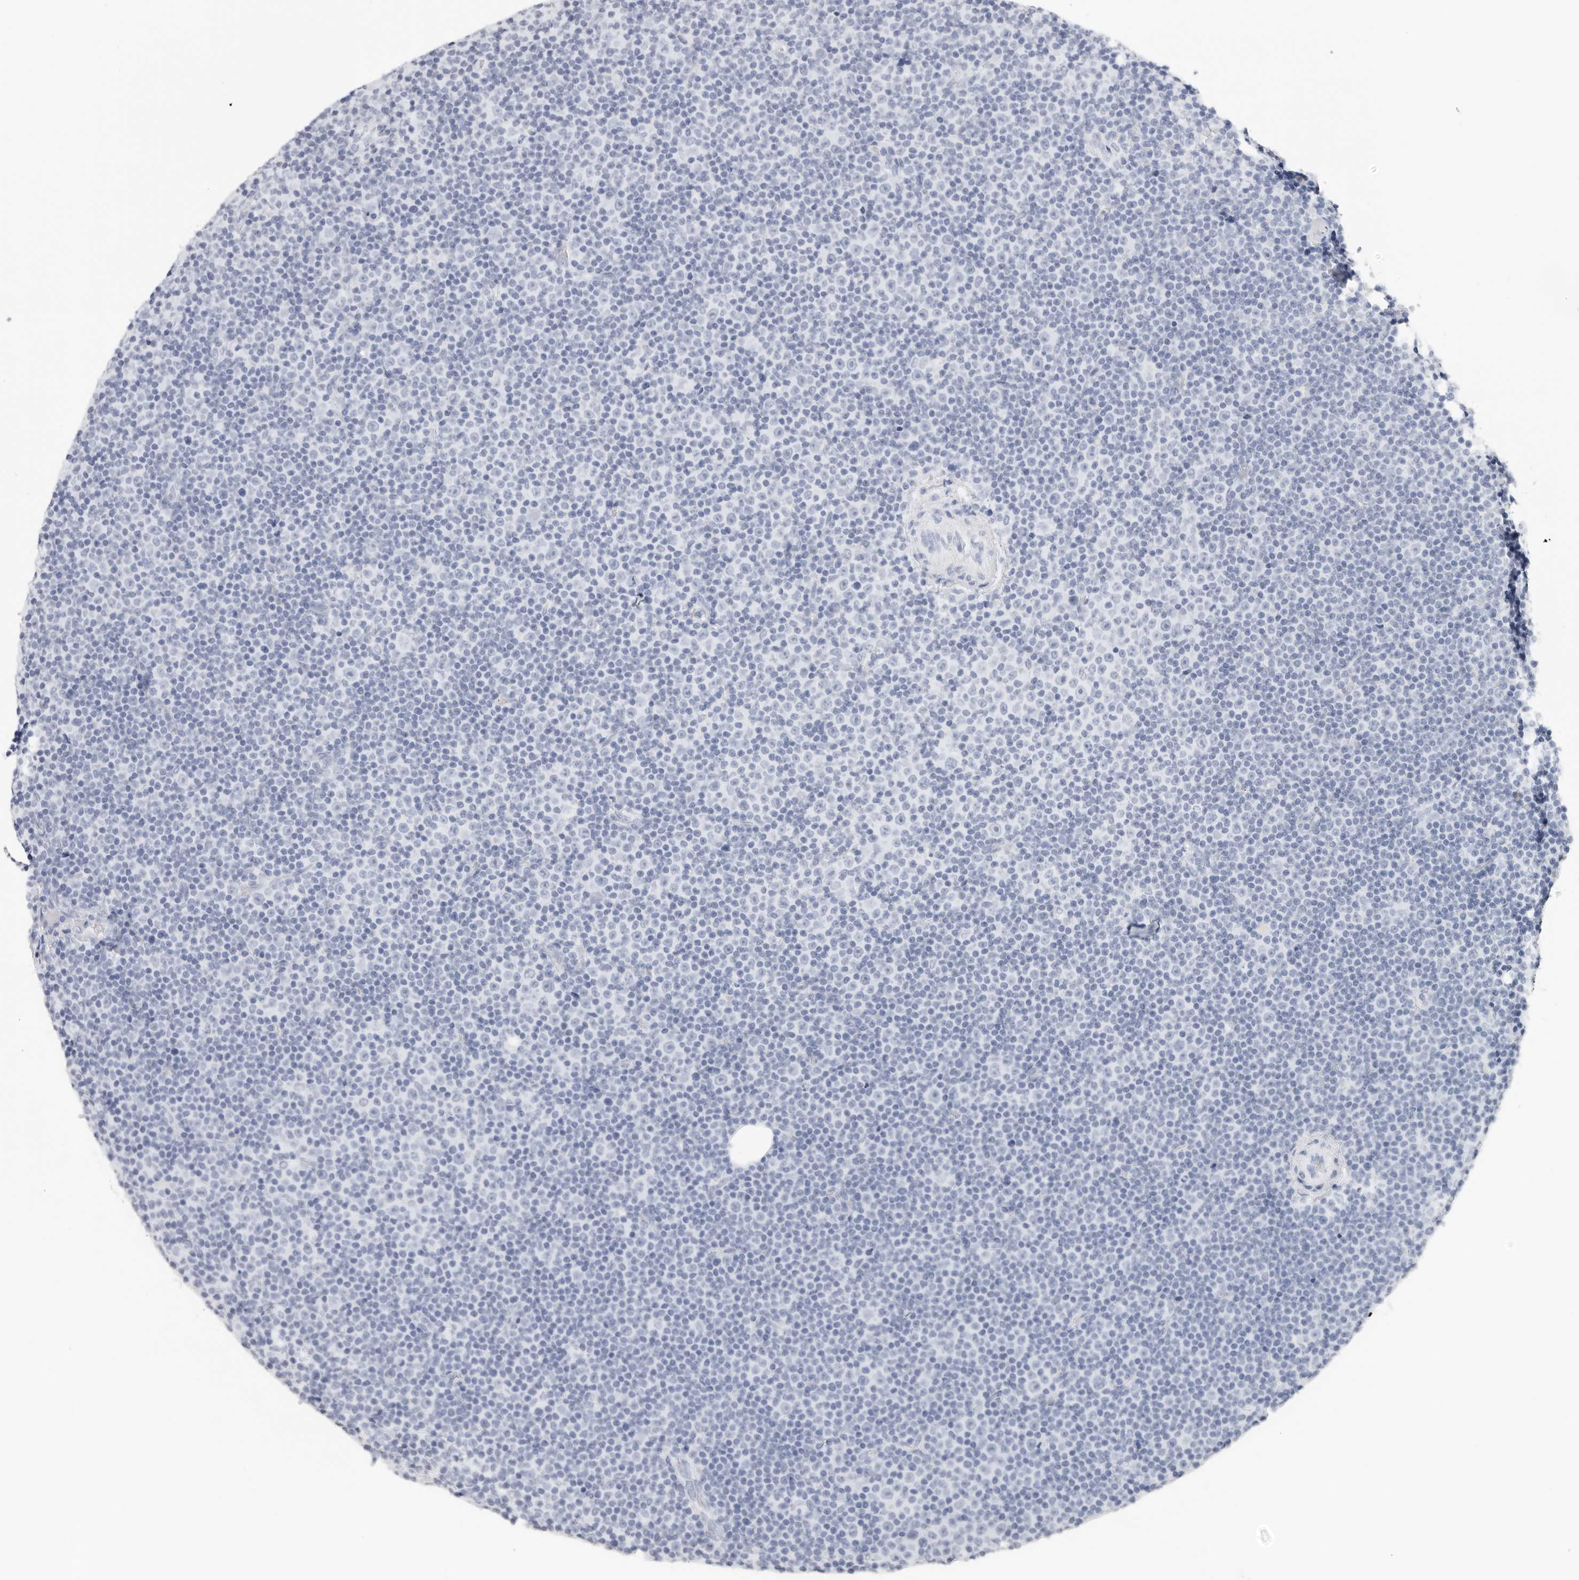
{"staining": {"intensity": "negative", "quantity": "none", "location": "none"}, "tissue": "lymphoma", "cell_type": "Tumor cells", "image_type": "cancer", "snomed": [{"axis": "morphology", "description": "Malignant lymphoma, non-Hodgkin's type, Low grade"}, {"axis": "topography", "description": "Lymph node"}], "caption": "Tumor cells are negative for protein expression in human lymphoma.", "gene": "AGMAT", "patient": {"sex": "female", "age": 67}}